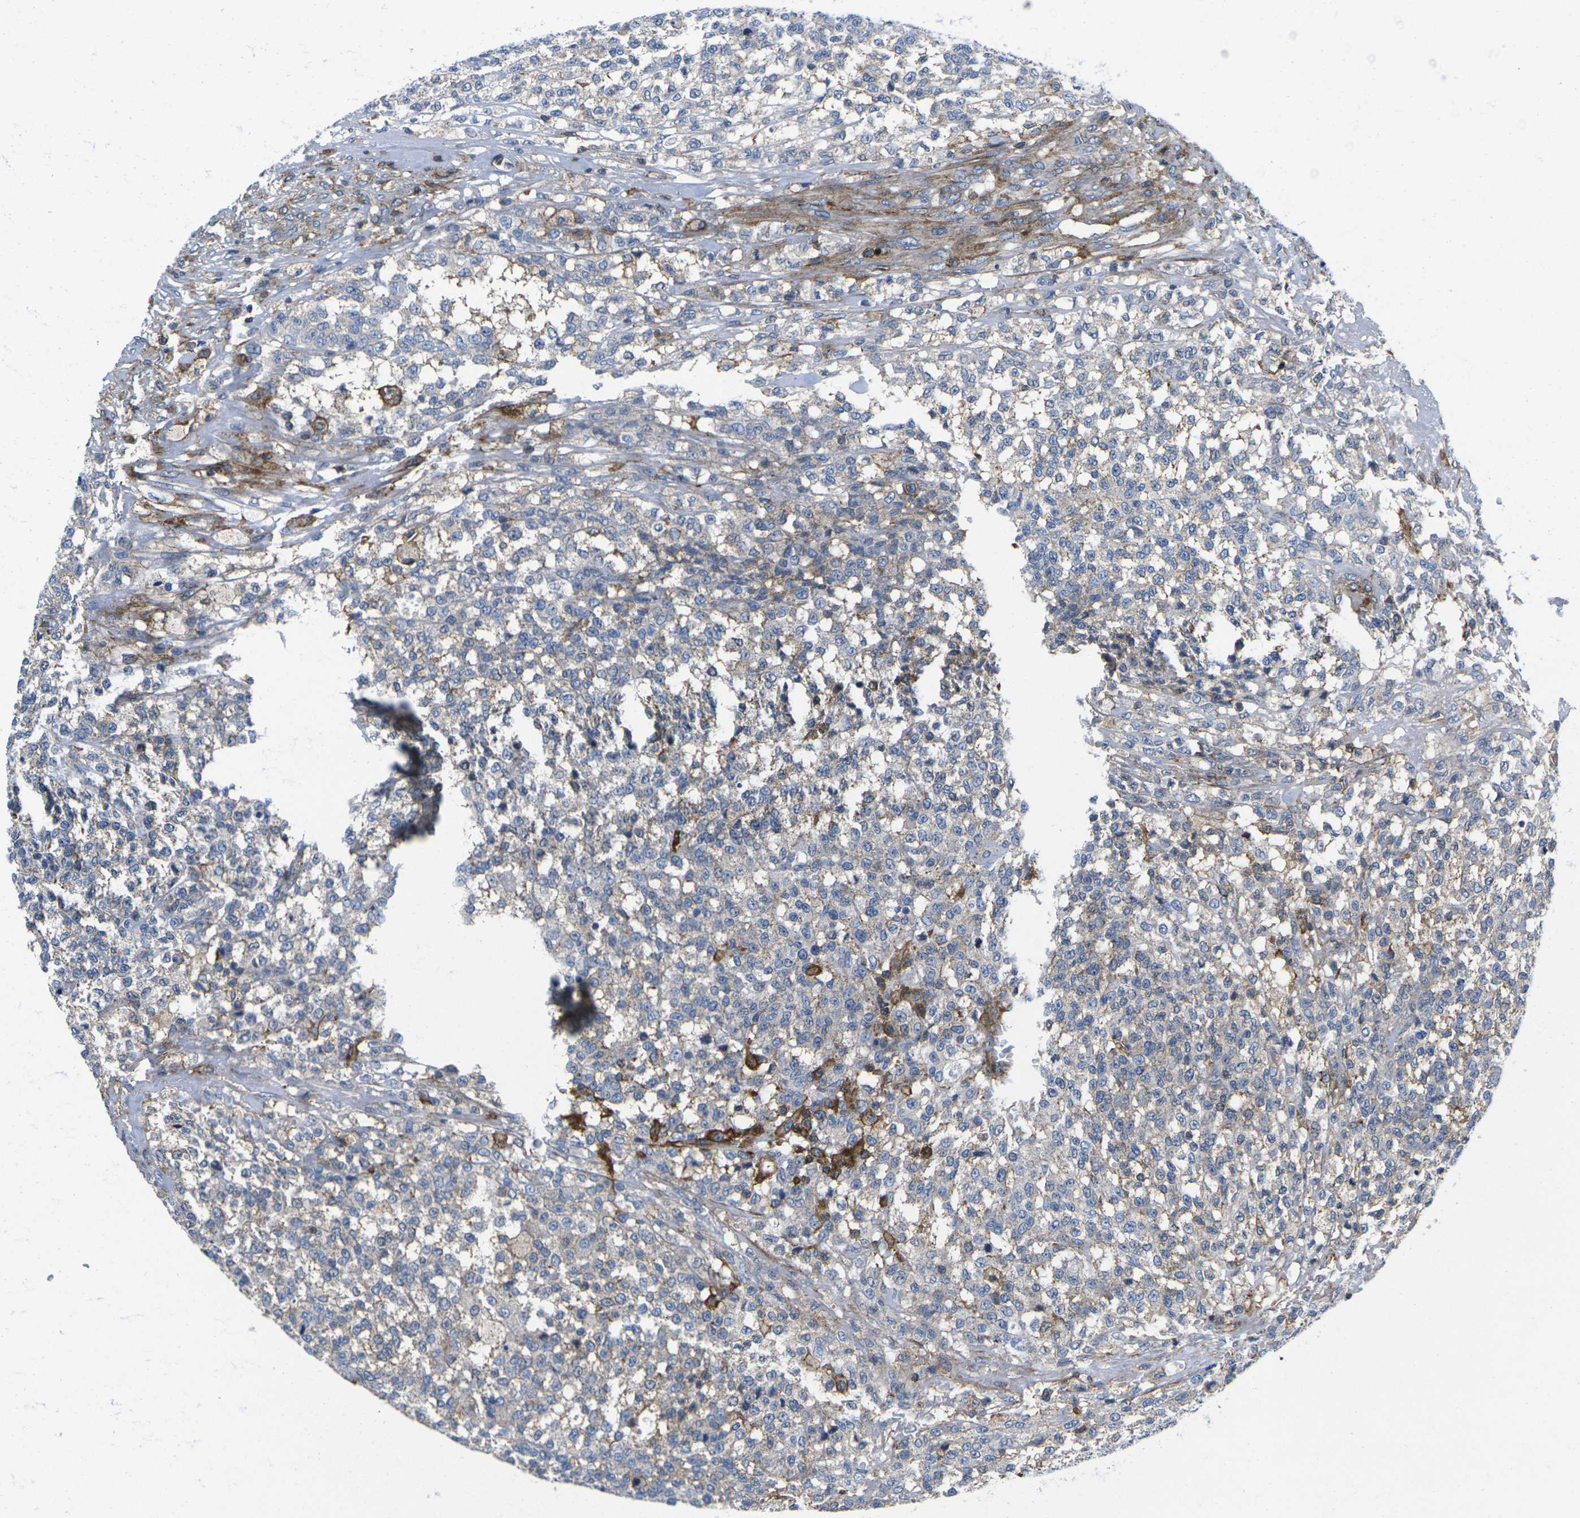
{"staining": {"intensity": "weak", "quantity": "25%-75%", "location": "cytoplasmic/membranous"}, "tissue": "testis cancer", "cell_type": "Tumor cells", "image_type": "cancer", "snomed": [{"axis": "morphology", "description": "Seminoma, NOS"}, {"axis": "topography", "description": "Testis"}], "caption": "A high-resolution photomicrograph shows immunohistochemistry (IHC) staining of testis cancer (seminoma), which displays weak cytoplasmic/membranous staining in approximately 25%-75% of tumor cells. (IHC, brightfield microscopy, high magnification).", "gene": "IQGAP1", "patient": {"sex": "male", "age": 59}}